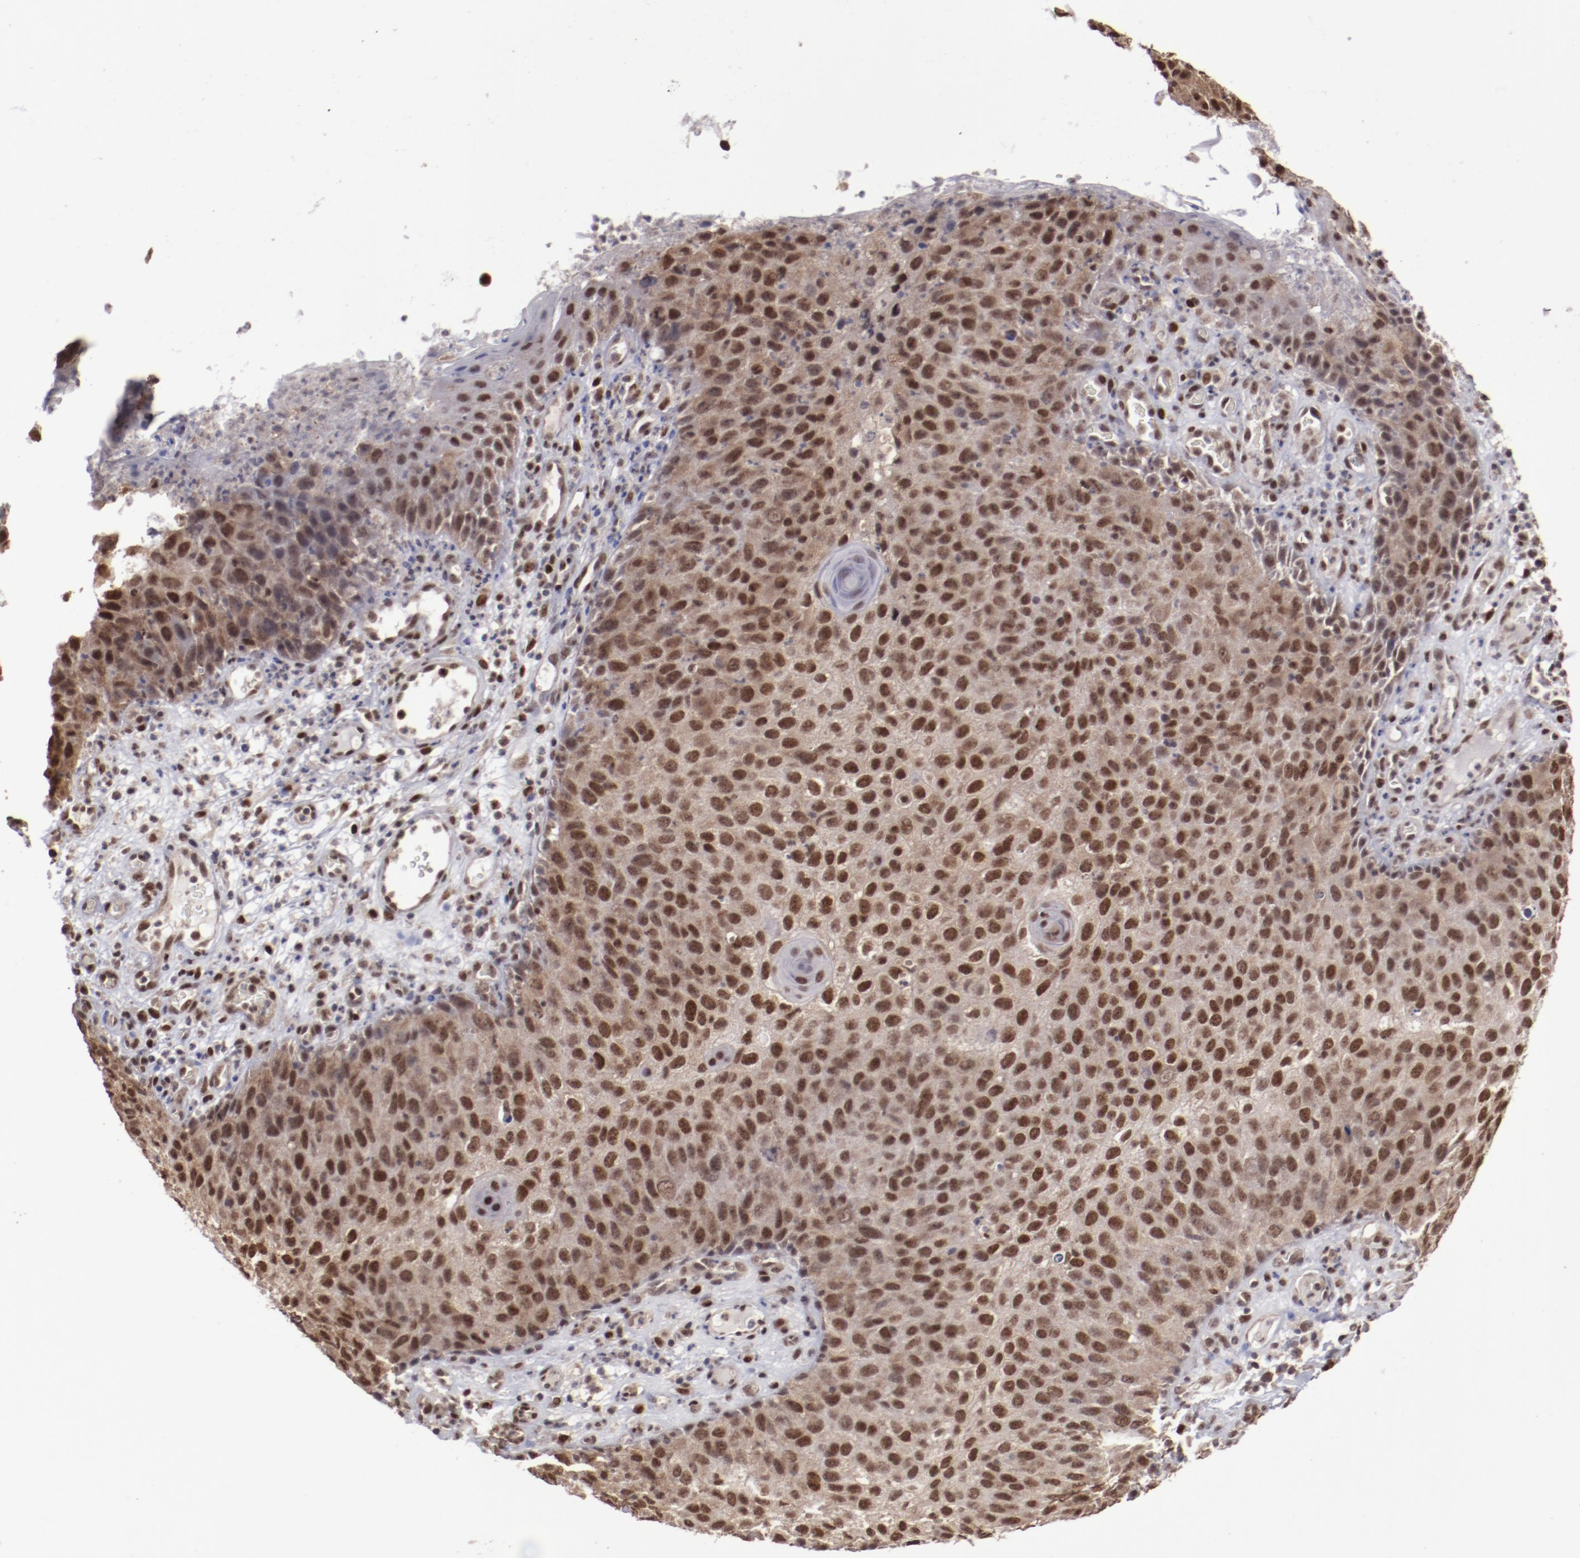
{"staining": {"intensity": "moderate", "quantity": ">75%", "location": "cytoplasmic/membranous,nuclear"}, "tissue": "skin cancer", "cell_type": "Tumor cells", "image_type": "cancer", "snomed": [{"axis": "morphology", "description": "Squamous cell carcinoma, NOS"}, {"axis": "topography", "description": "Skin"}], "caption": "Skin cancer stained with a protein marker displays moderate staining in tumor cells.", "gene": "ARNT", "patient": {"sex": "male", "age": 87}}